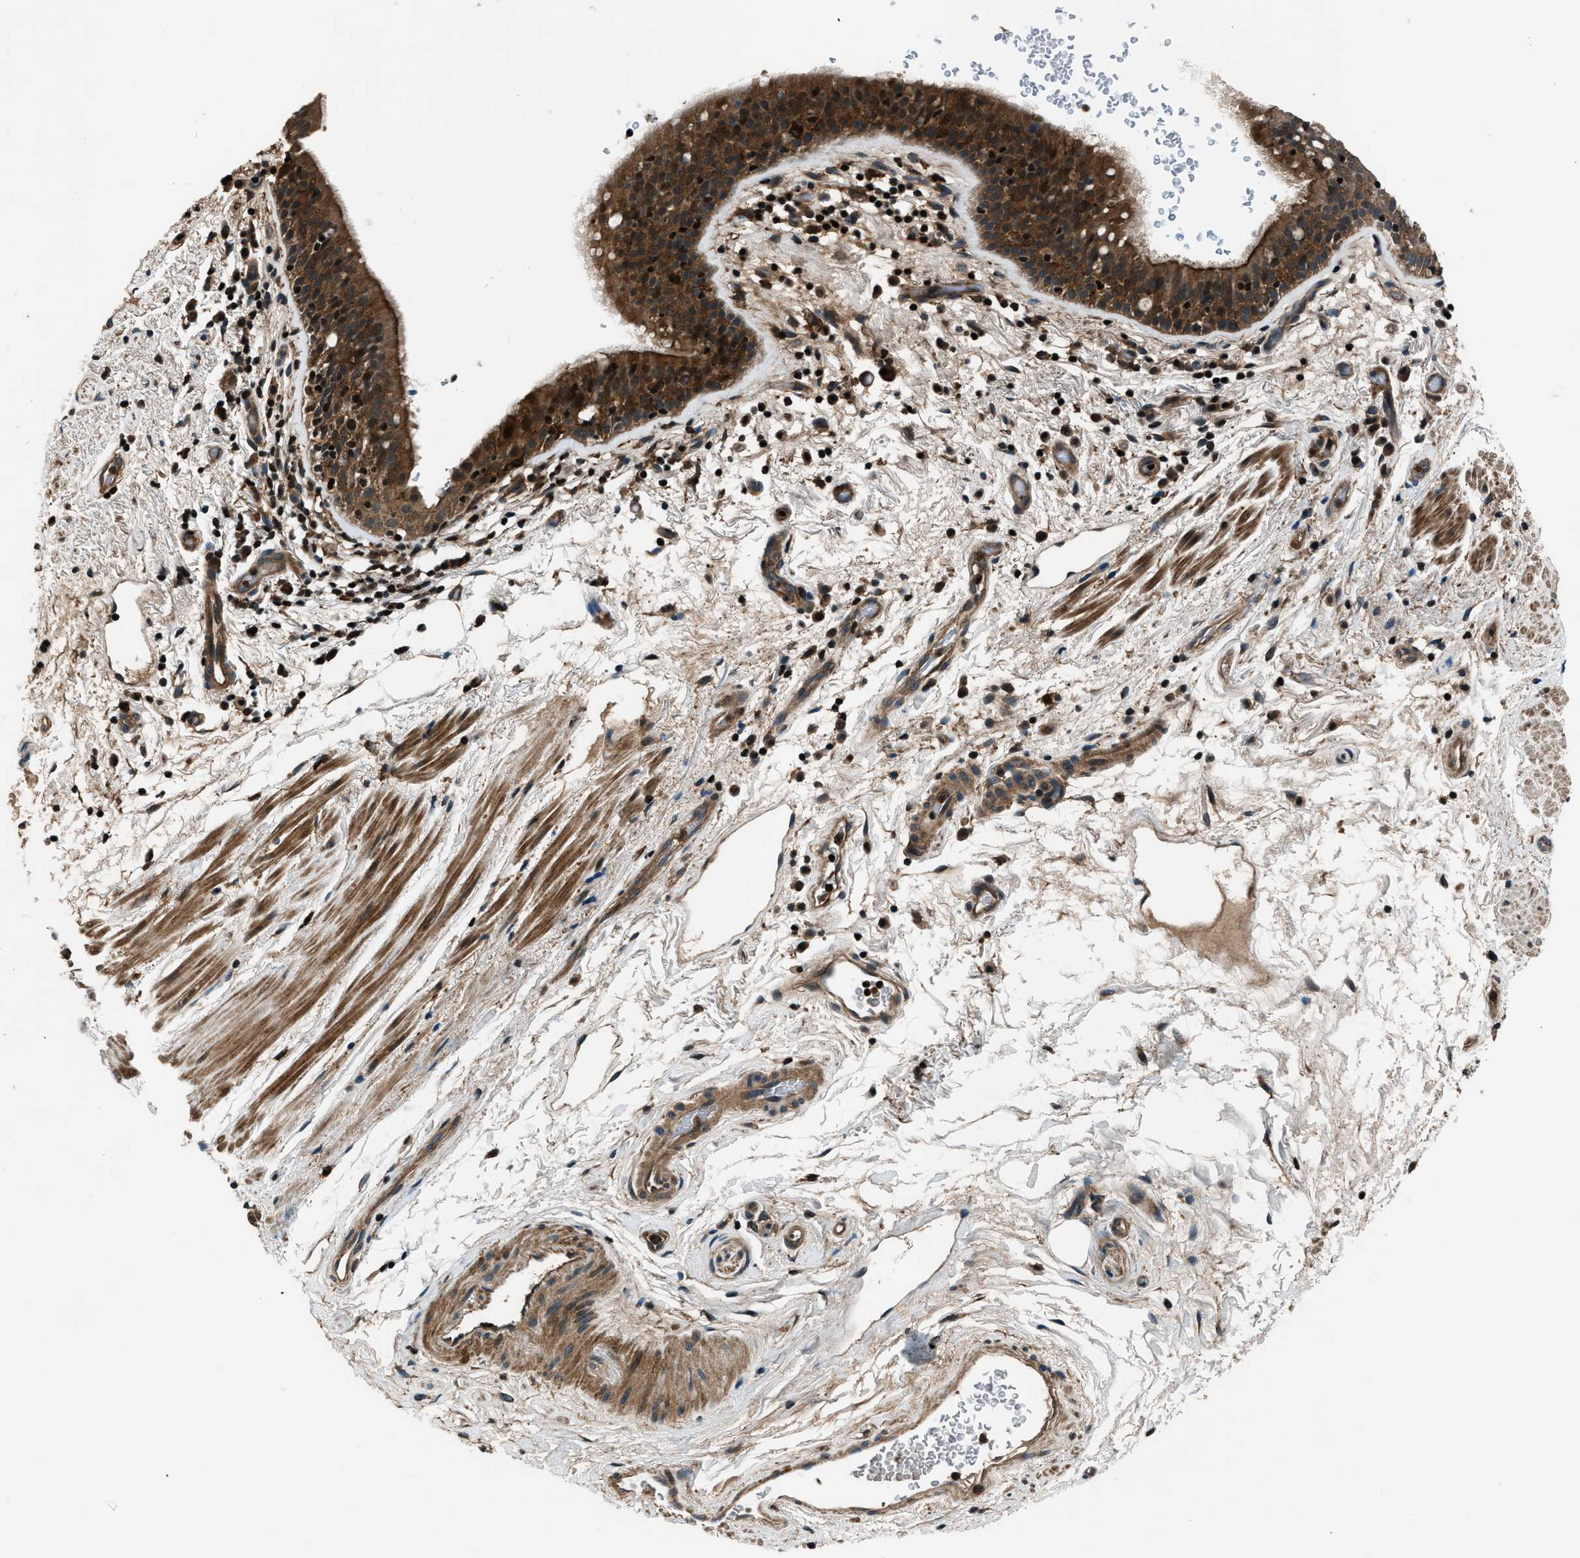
{"staining": {"intensity": "strong", "quantity": ">75%", "location": "cytoplasmic/membranous"}, "tissue": "bronchus", "cell_type": "Respiratory epithelial cells", "image_type": "normal", "snomed": [{"axis": "morphology", "description": "Normal tissue, NOS"}, {"axis": "morphology", "description": "Inflammation, NOS"}, {"axis": "topography", "description": "Cartilage tissue"}, {"axis": "topography", "description": "Bronchus"}], "caption": "Immunohistochemistry (IHC) image of unremarkable bronchus: bronchus stained using immunohistochemistry reveals high levels of strong protein expression localized specifically in the cytoplasmic/membranous of respiratory epithelial cells, appearing as a cytoplasmic/membranous brown color.", "gene": "ARHGEF11", "patient": {"sex": "male", "age": 77}}